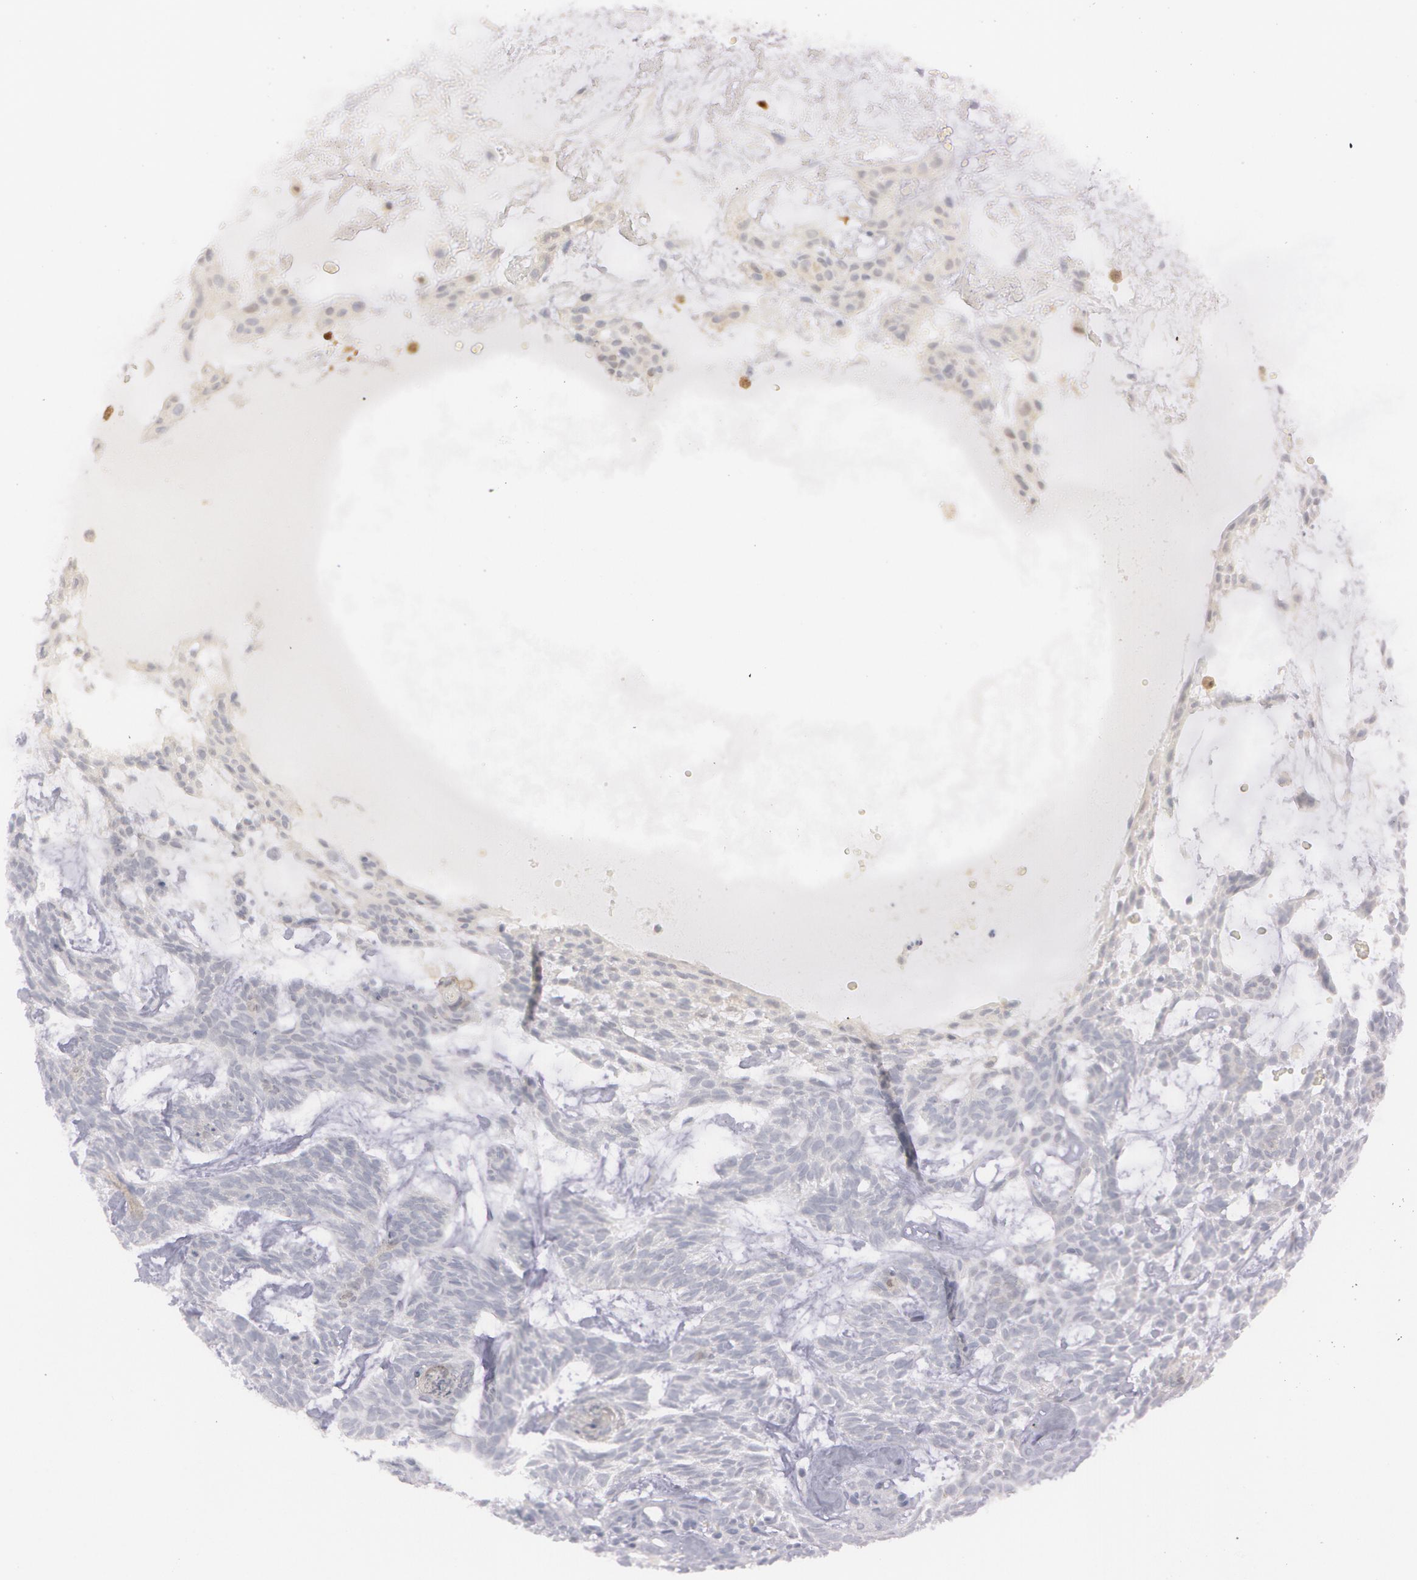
{"staining": {"intensity": "weak", "quantity": "25%-75%", "location": "nuclear"}, "tissue": "skin cancer", "cell_type": "Tumor cells", "image_type": "cancer", "snomed": [{"axis": "morphology", "description": "Basal cell carcinoma"}, {"axis": "topography", "description": "Skin"}], "caption": "Weak nuclear protein staining is appreciated in approximately 25%-75% of tumor cells in skin basal cell carcinoma. Using DAB (brown) and hematoxylin (blue) stains, captured at high magnification using brightfield microscopy.", "gene": "IL1RN", "patient": {"sex": "male", "age": 75}}